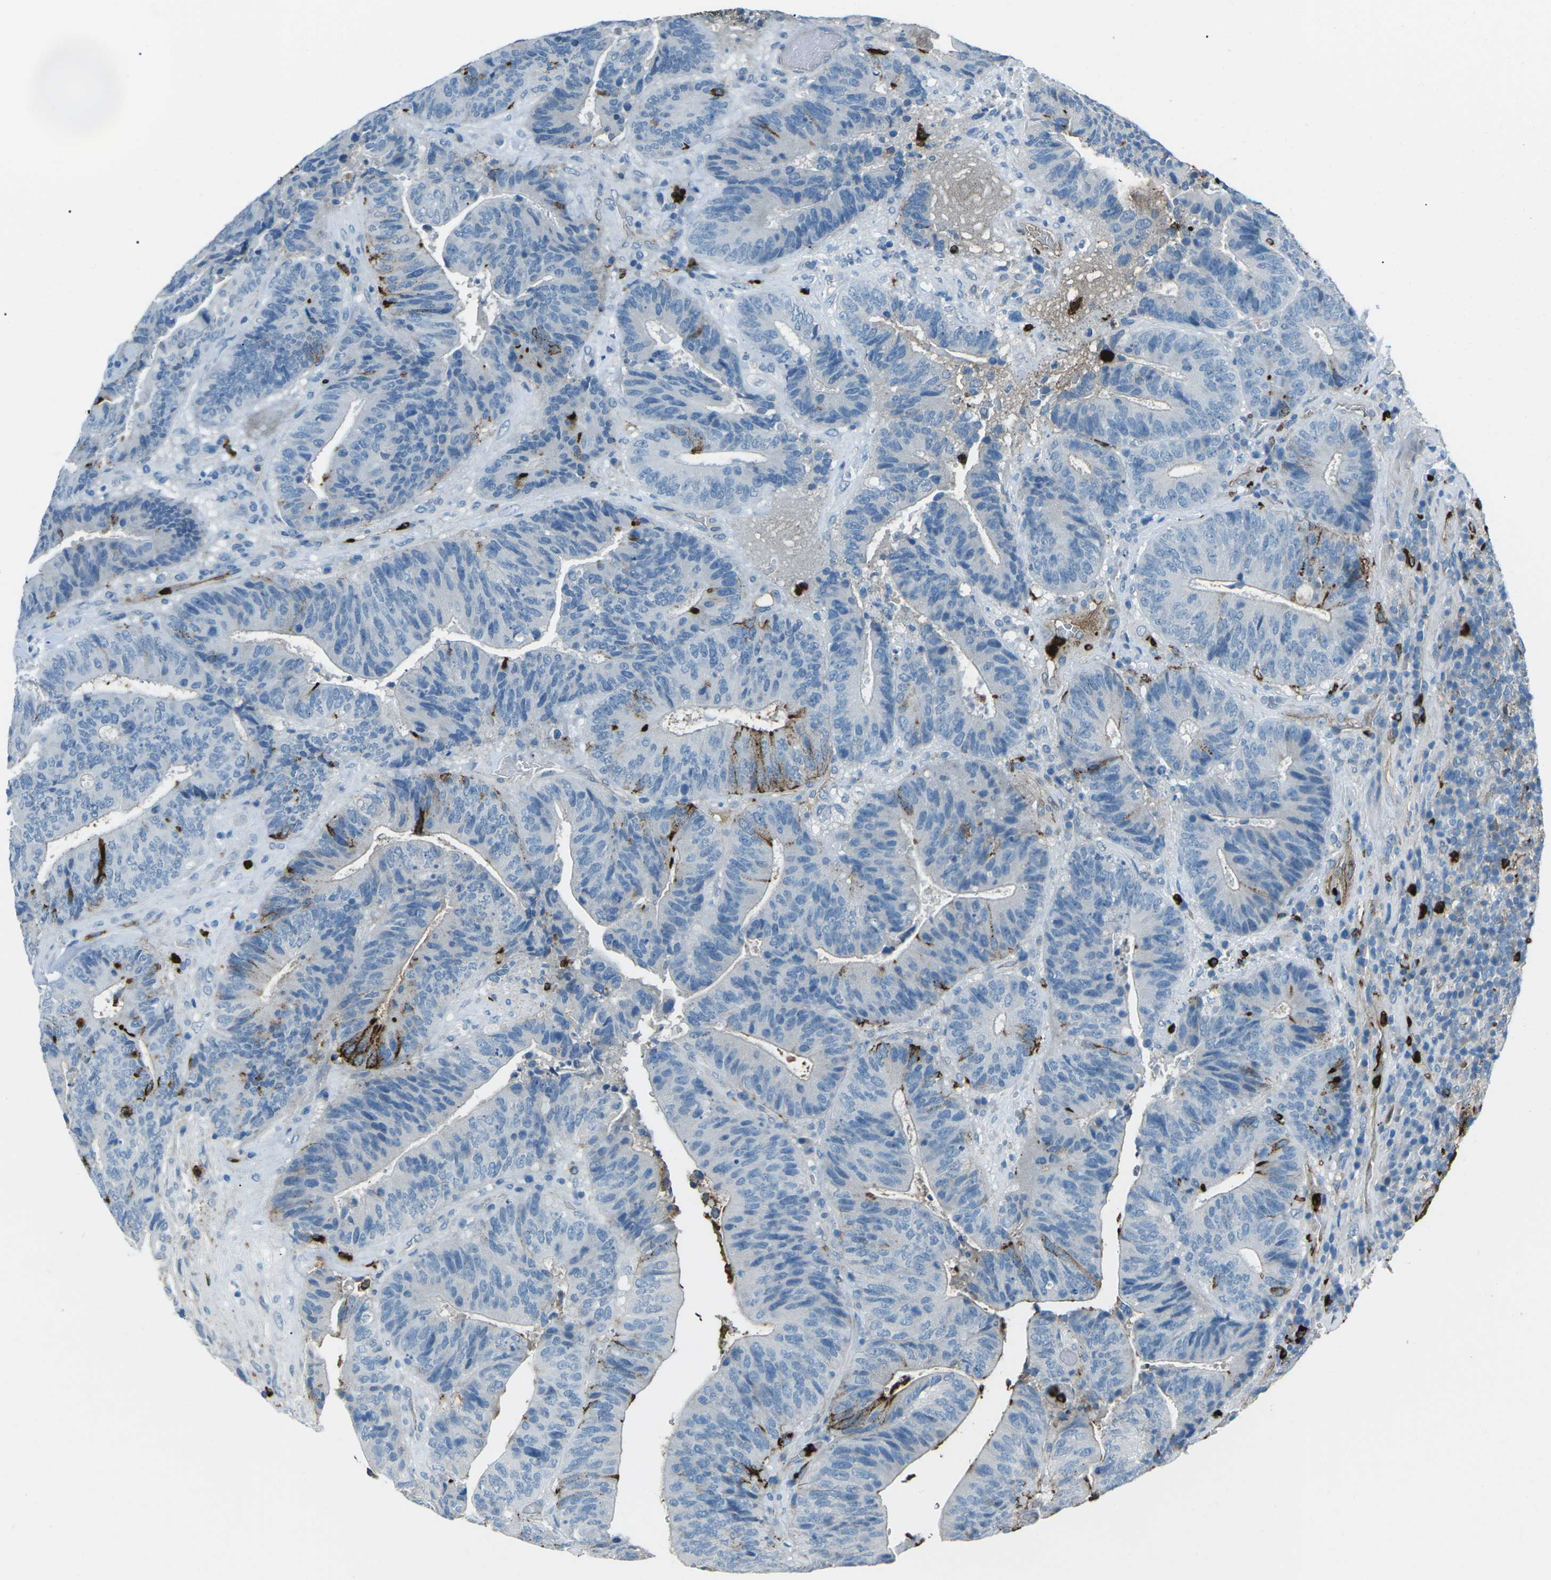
{"staining": {"intensity": "negative", "quantity": "none", "location": "none"}, "tissue": "colorectal cancer", "cell_type": "Tumor cells", "image_type": "cancer", "snomed": [{"axis": "morphology", "description": "Adenocarcinoma, NOS"}, {"axis": "topography", "description": "Rectum"}], "caption": "An immunohistochemistry (IHC) photomicrograph of colorectal cancer is shown. There is no staining in tumor cells of colorectal cancer.", "gene": "FCN1", "patient": {"sex": "male", "age": 72}}